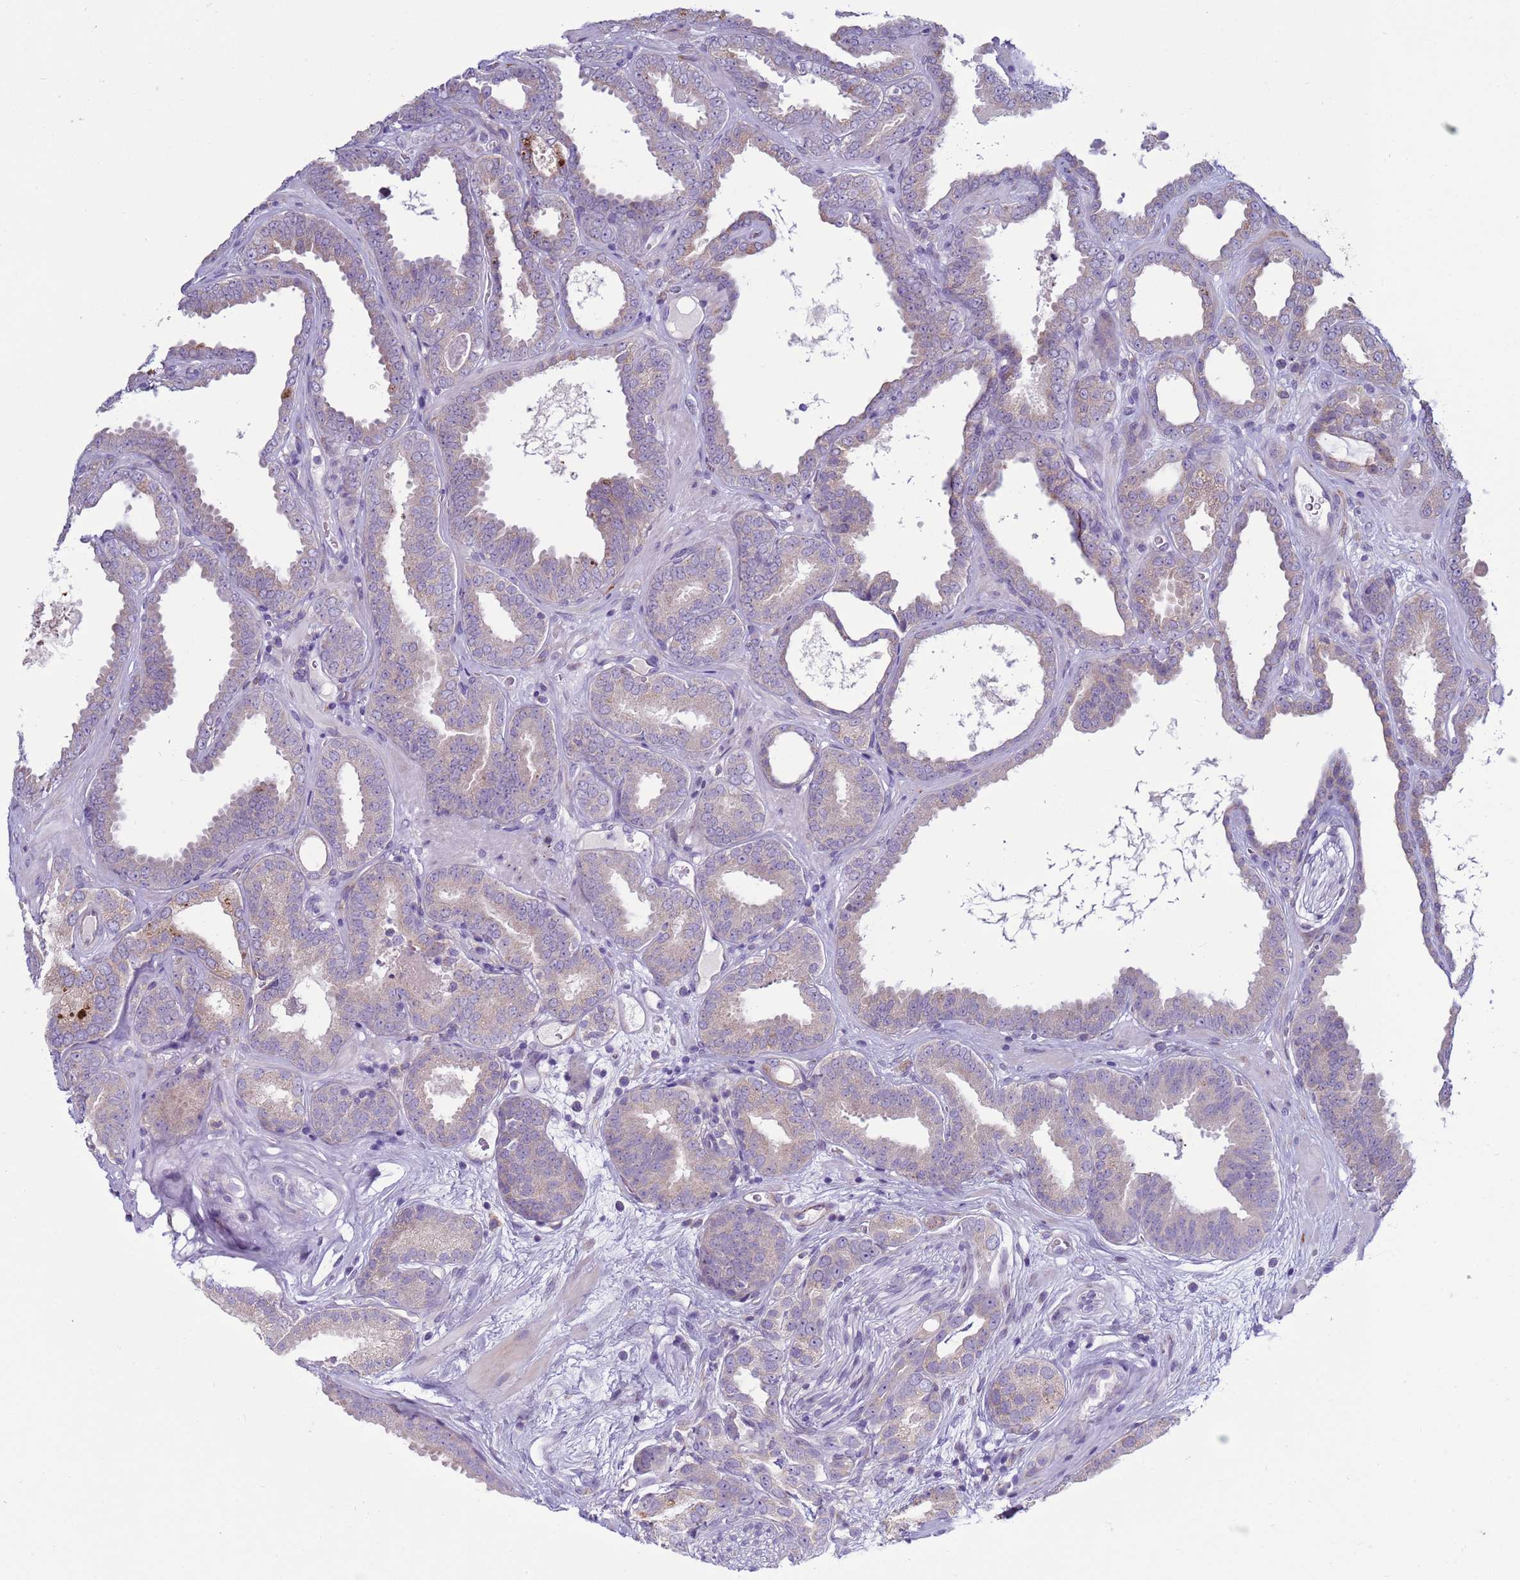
{"staining": {"intensity": "weak", "quantity": "<25%", "location": "cytoplasmic/membranous"}, "tissue": "prostate cancer", "cell_type": "Tumor cells", "image_type": "cancer", "snomed": [{"axis": "morphology", "description": "Adenocarcinoma, High grade"}, {"axis": "topography", "description": "Prostate"}], "caption": "This is an IHC image of prostate cancer (high-grade adenocarcinoma). There is no positivity in tumor cells.", "gene": "ABHD17B", "patient": {"sex": "male", "age": 72}}